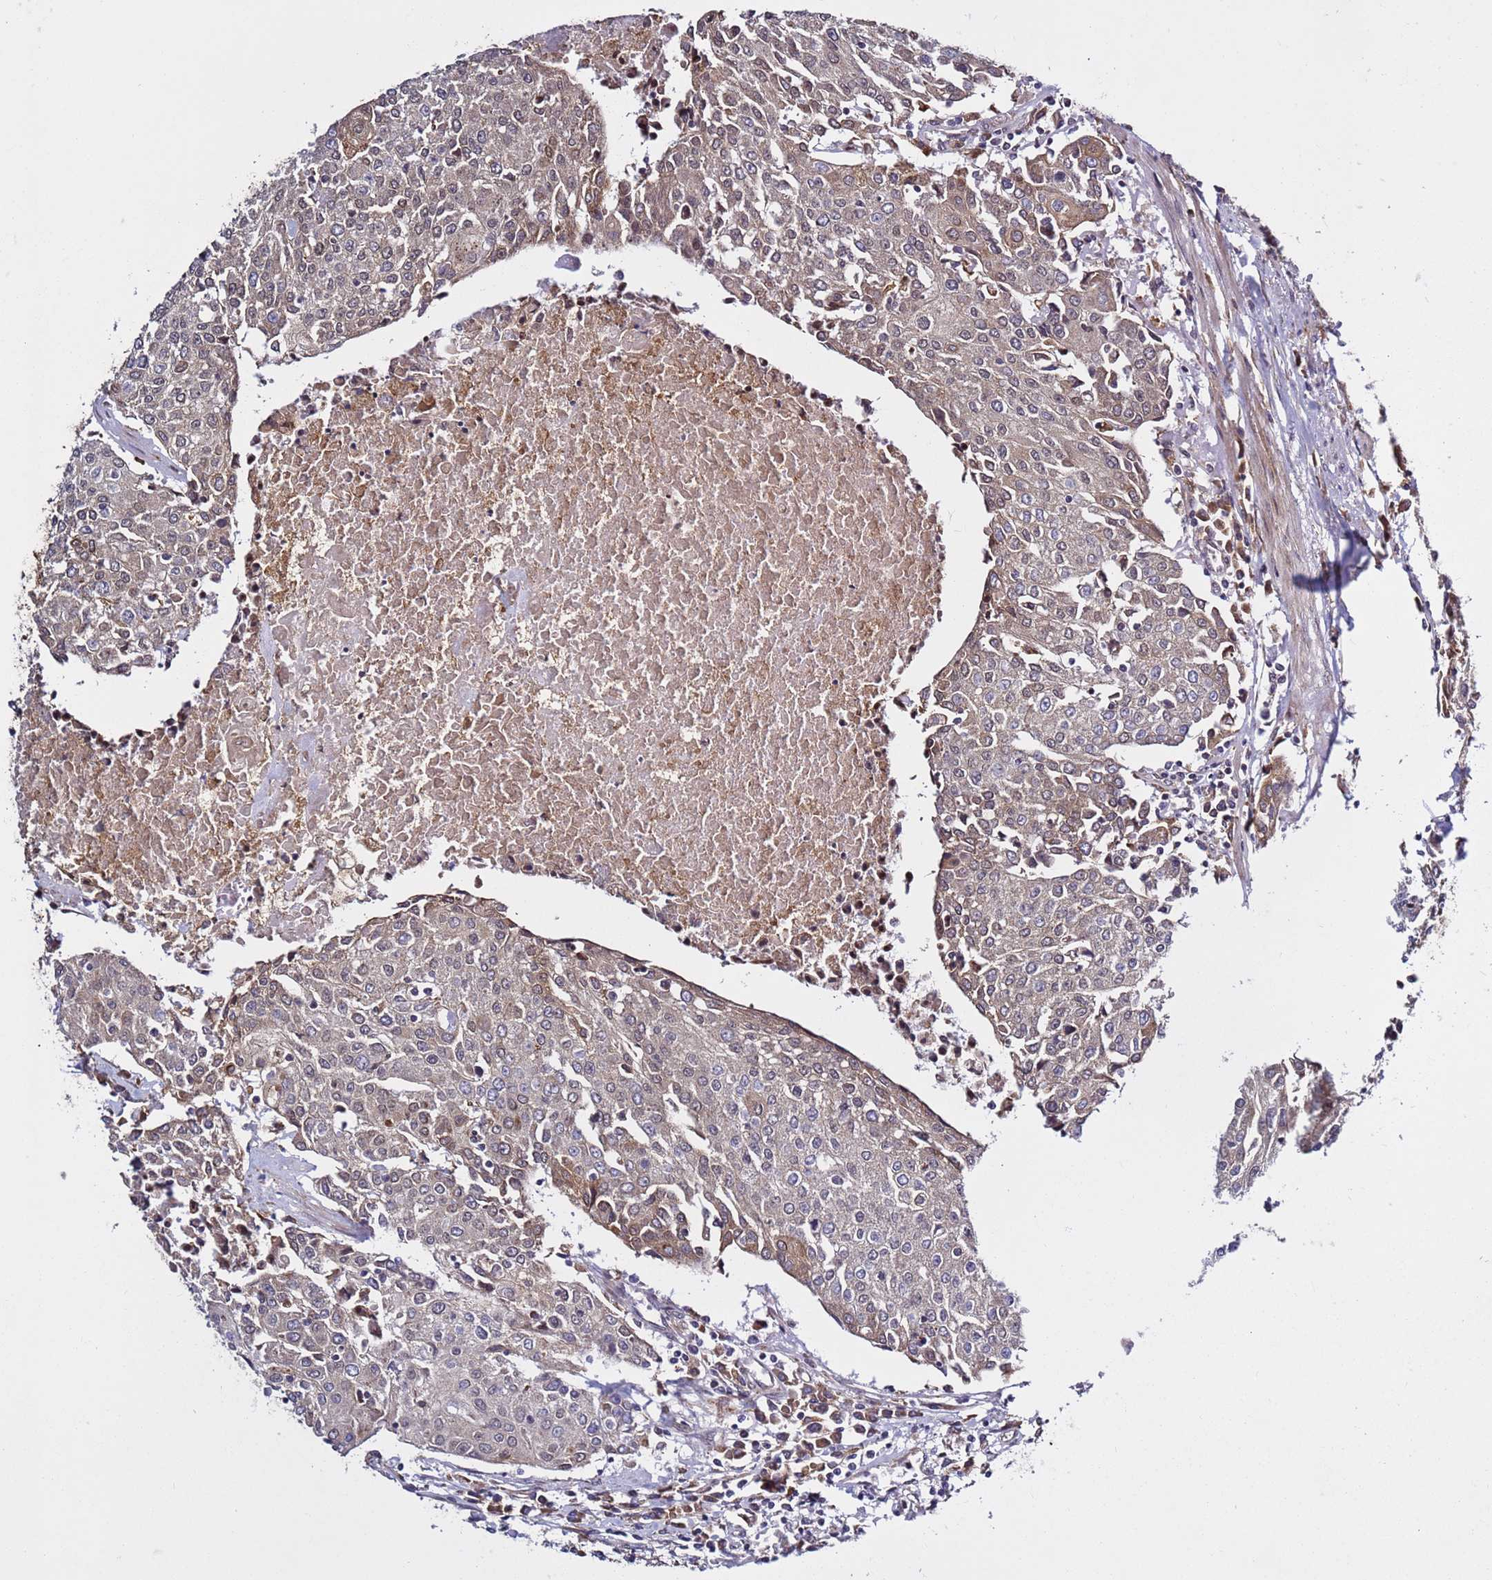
{"staining": {"intensity": "weak", "quantity": "<25%", "location": "cytoplasmic/membranous,nuclear"}, "tissue": "urothelial cancer", "cell_type": "Tumor cells", "image_type": "cancer", "snomed": [{"axis": "morphology", "description": "Urothelial carcinoma, High grade"}, {"axis": "topography", "description": "Urinary bladder"}], "caption": "Image shows no protein expression in tumor cells of high-grade urothelial carcinoma tissue.", "gene": "PRKAB2", "patient": {"sex": "female", "age": 85}}